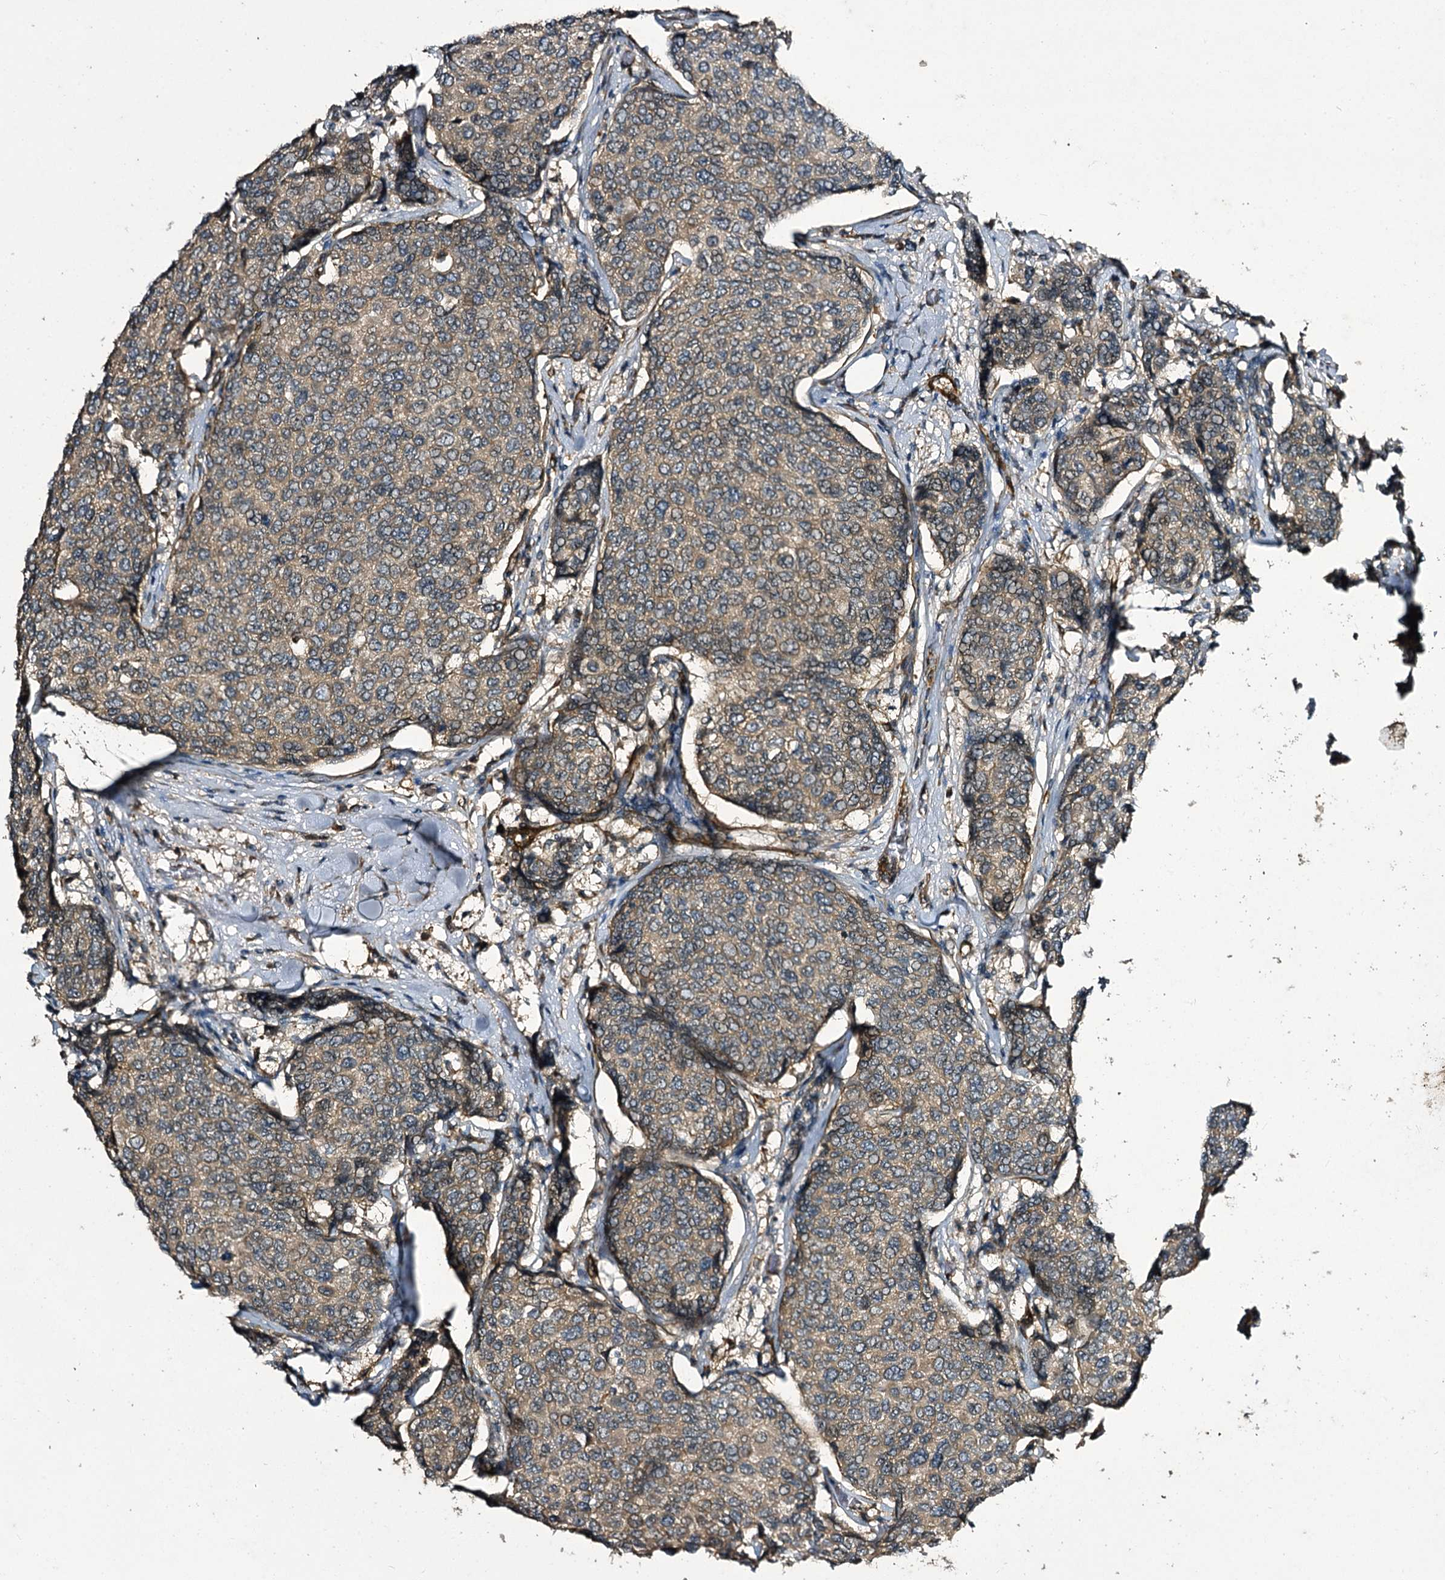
{"staining": {"intensity": "weak", "quantity": ">75%", "location": "cytoplasmic/membranous"}, "tissue": "breast cancer", "cell_type": "Tumor cells", "image_type": "cancer", "snomed": [{"axis": "morphology", "description": "Duct carcinoma"}, {"axis": "topography", "description": "Breast"}], "caption": "The micrograph demonstrates a brown stain indicating the presence of a protein in the cytoplasmic/membranous of tumor cells in infiltrating ductal carcinoma (breast). The staining was performed using DAB (3,3'-diaminobenzidine) to visualize the protein expression in brown, while the nuclei were stained in blue with hematoxylin (Magnification: 20x).", "gene": "MYO1C", "patient": {"sex": "female", "age": 55}}